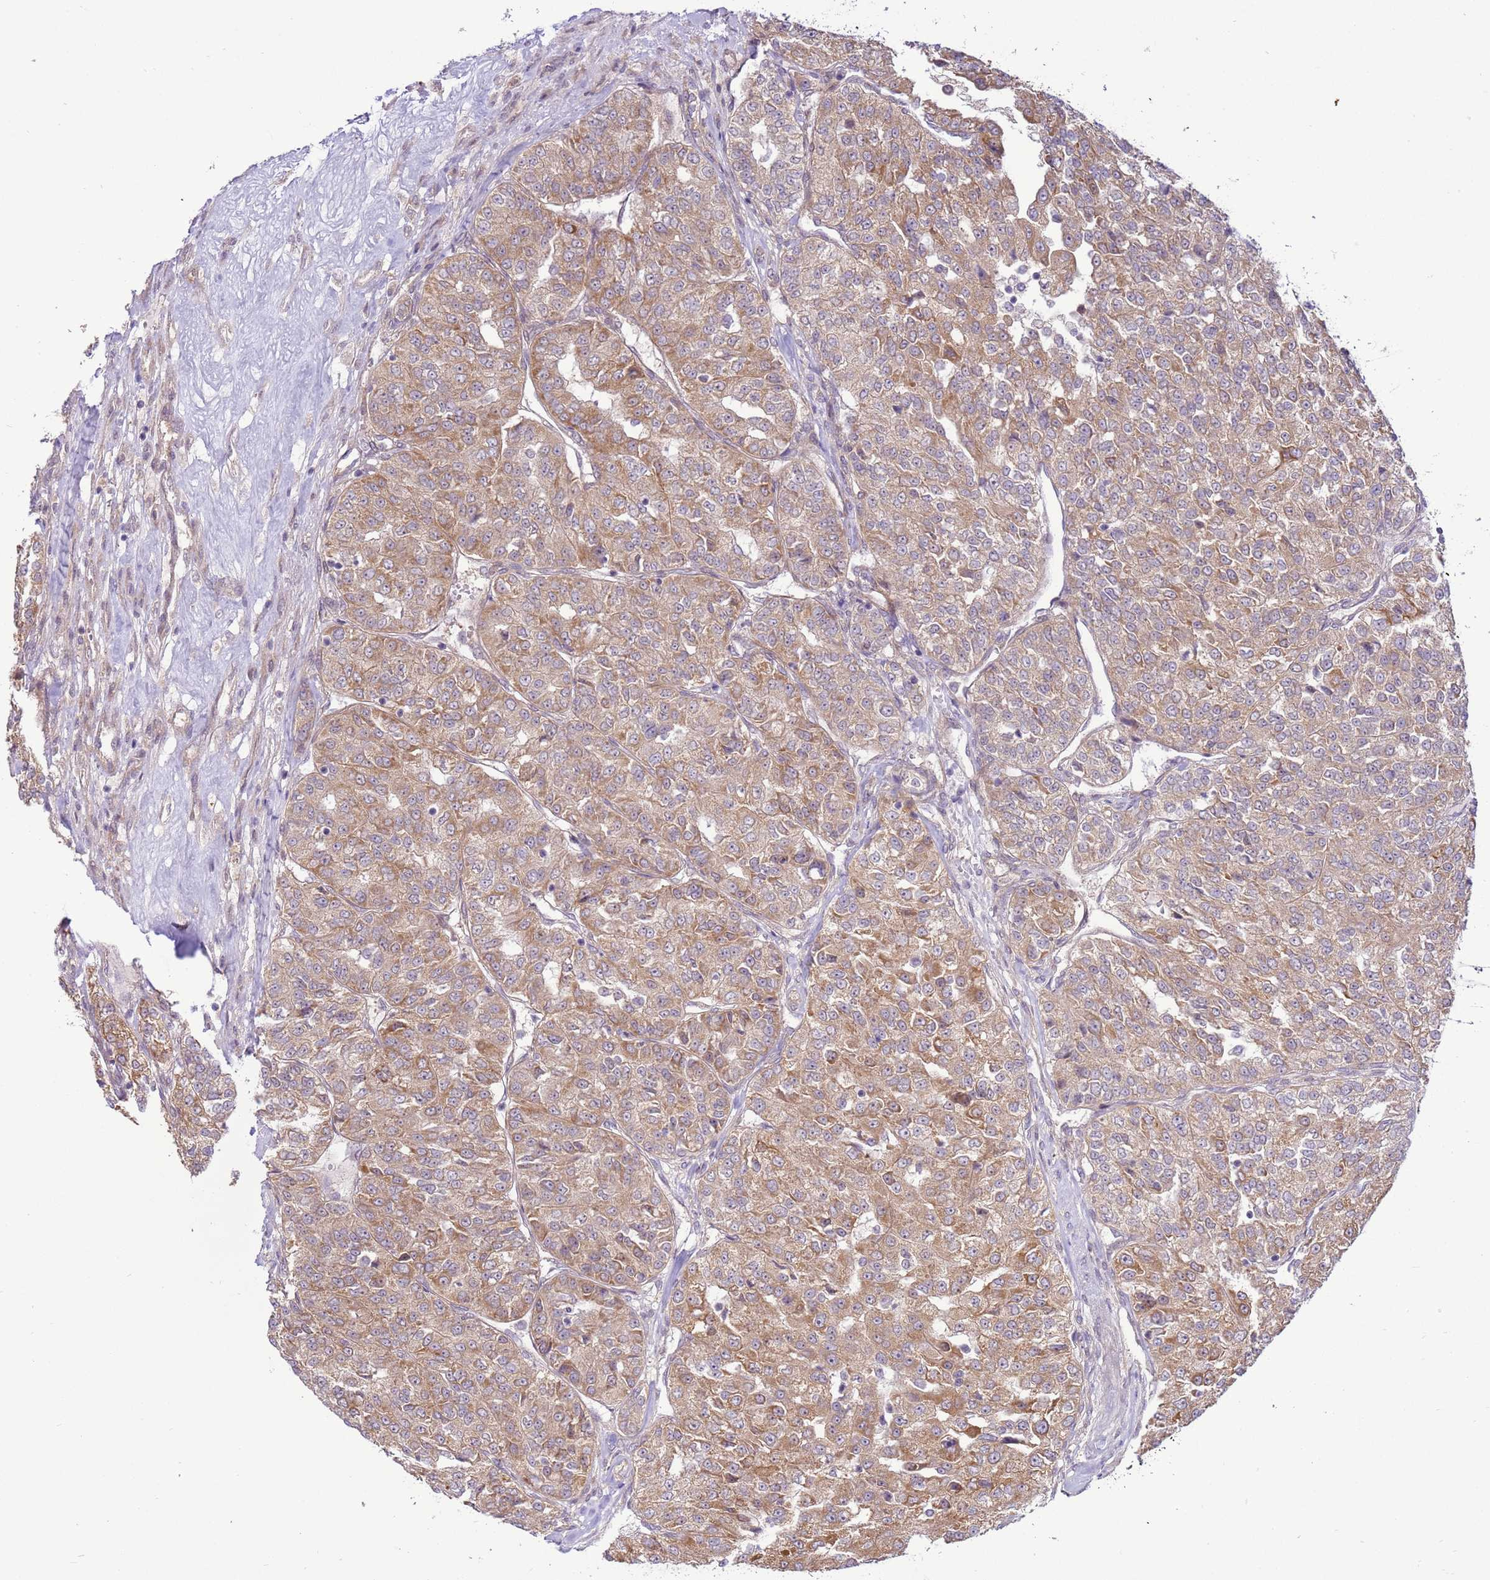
{"staining": {"intensity": "moderate", "quantity": "25%-75%", "location": "cytoplasmic/membranous"}, "tissue": "renal cancer", "cell_type": "Tumor cells", "image_type": "cancer", "snomed": [{"axis": "morphology", "description": "Adenocarcinoma, NOS"}, {"axis": "topography", "description": "Kidney"}], "caption": "Immunohistochemical staining of adenocarcinoma (renal) reveals medium levels of moderate cytoplasmic/membranous positivity in about 25%-75% of tumor cells.", "gene": "SCARA3", "patient": {"sex": "female", "age": 63}}